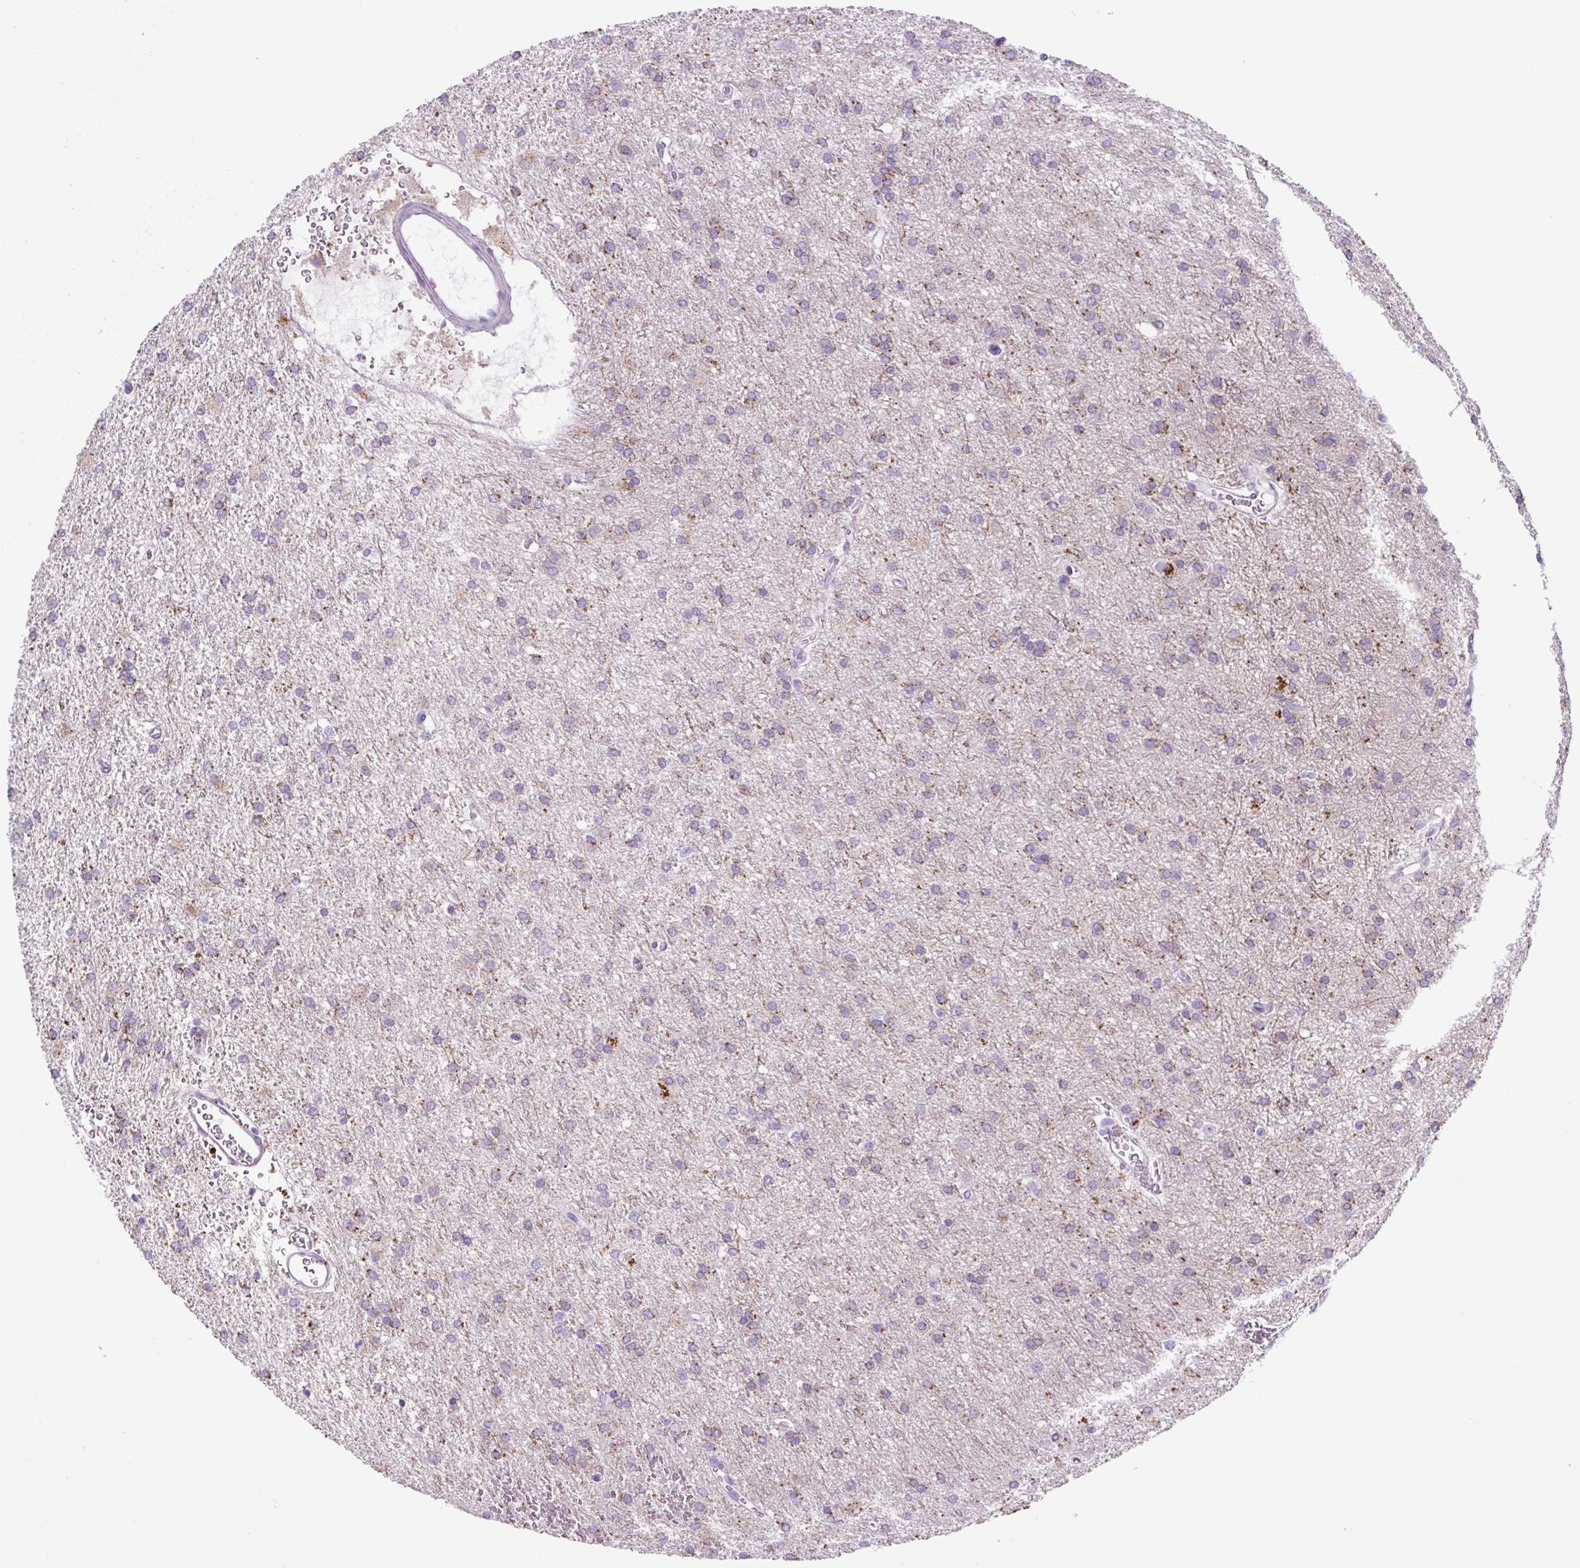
{"staining": {"intensity": "weak", "quantity": "25%-75%", "location": "cytoplasmic/membranous"}, "tissue": "glioma", "cell_type": "Tumor cells", "image_type": "cancer", "snomed": [{"axis": "morphology", "description": "Glioma, malignant, High grade"}, {"axis": "topography", "description": "Brain"}], "caption": "High-grade glioma (malignant) stained for a protein shows weak cytoplasmic/membranous positivity in tumor cells.", "gene": "LCN10", "patient": {"sex": "female", "age": 50}}